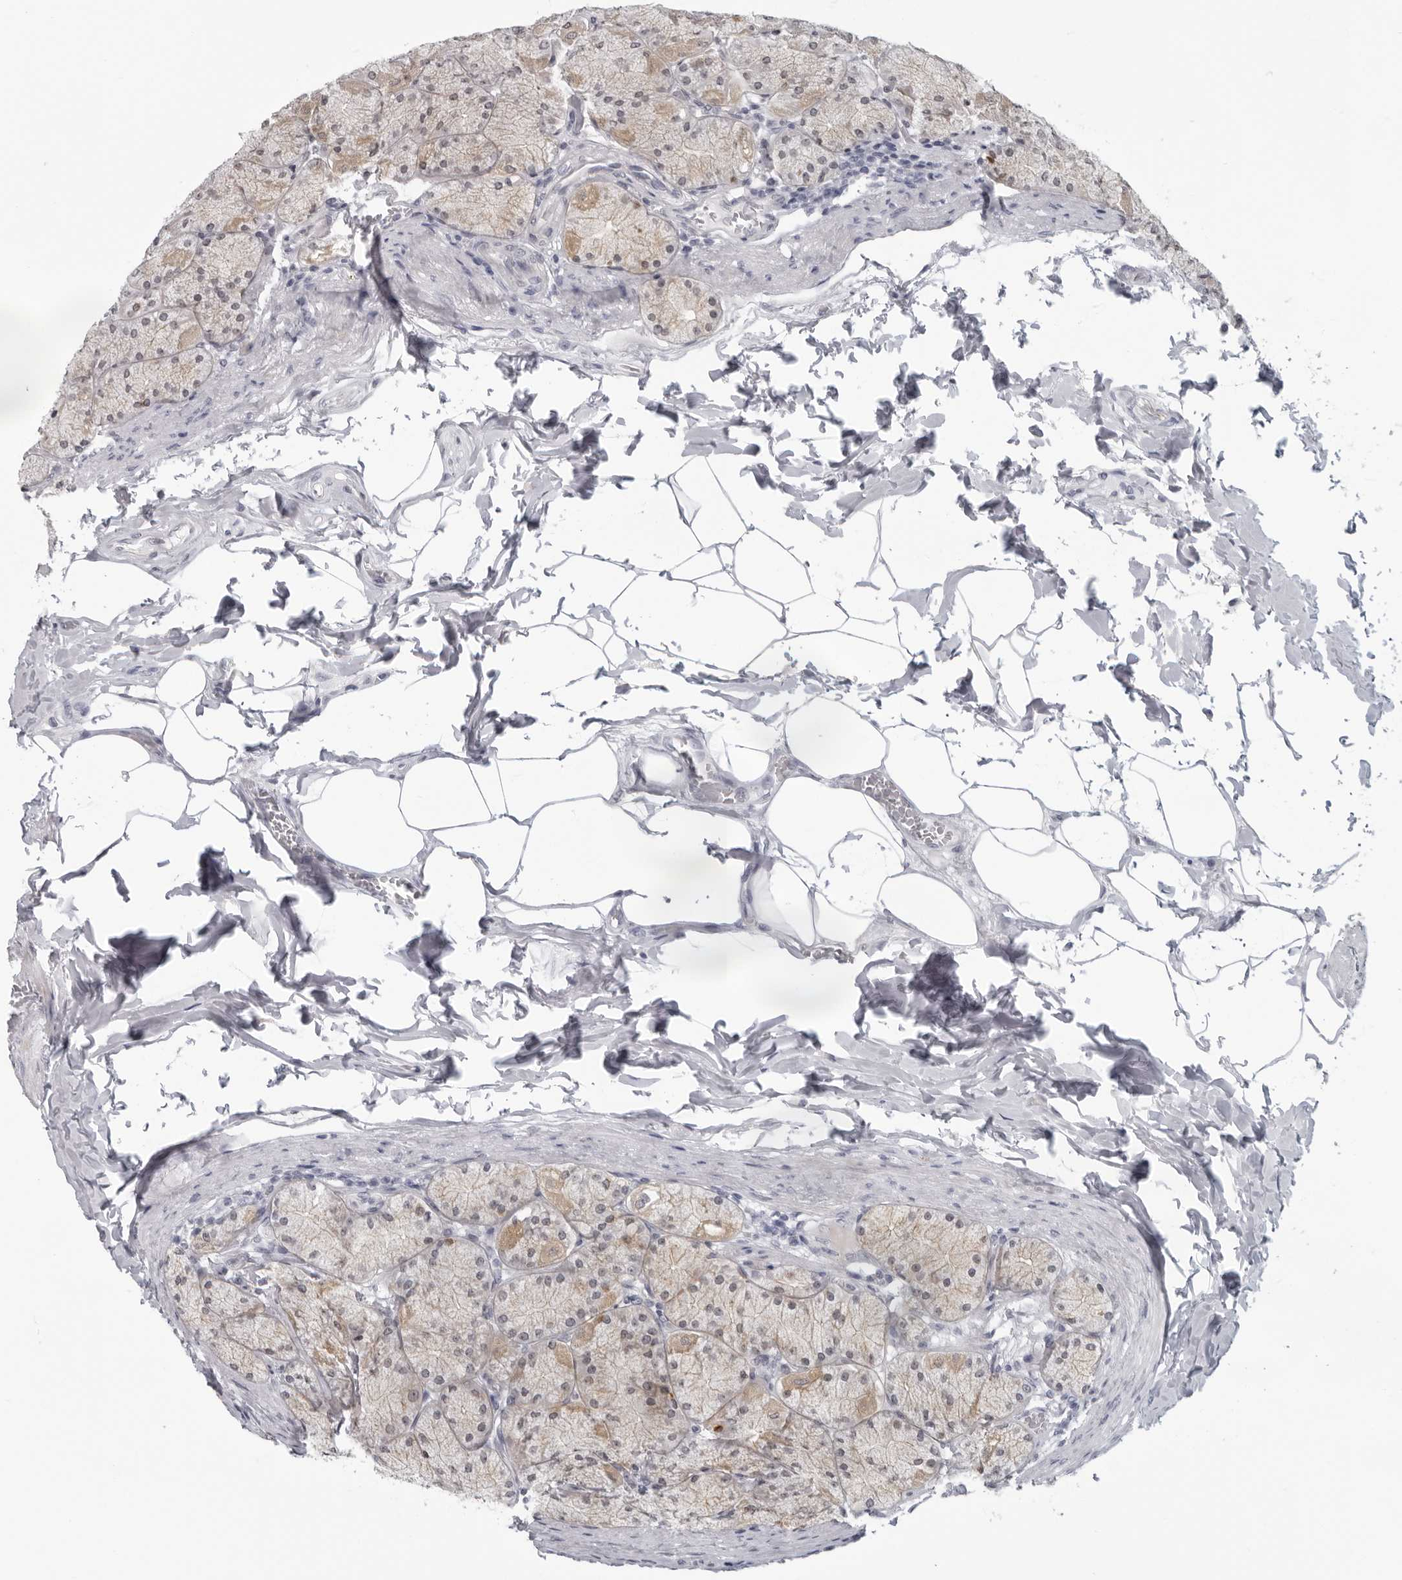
{"staining": {"intensity": "moderate", "quantity": "25%-75%", "location": "cytoplasmic/membranous"}, "tissue": "stomach", "cell_type": "Glandular cells", "image_type": "normal", "snomed": [{"axis": "morphology", "description": "Normal tissue, NOS"}, {"axis": "topography", "description": "Stomach, upper"}], "caption": "Brown immunohistochemical staining in unremarkable human stomach reveals moderate cytoplasmic/membranous positivity in about 25%-75% of glandular cells. (IHC, brightfield microscopy, high magnification).", "gene": "OPLAH", "patient": {"sex": "female", "age": 56}}